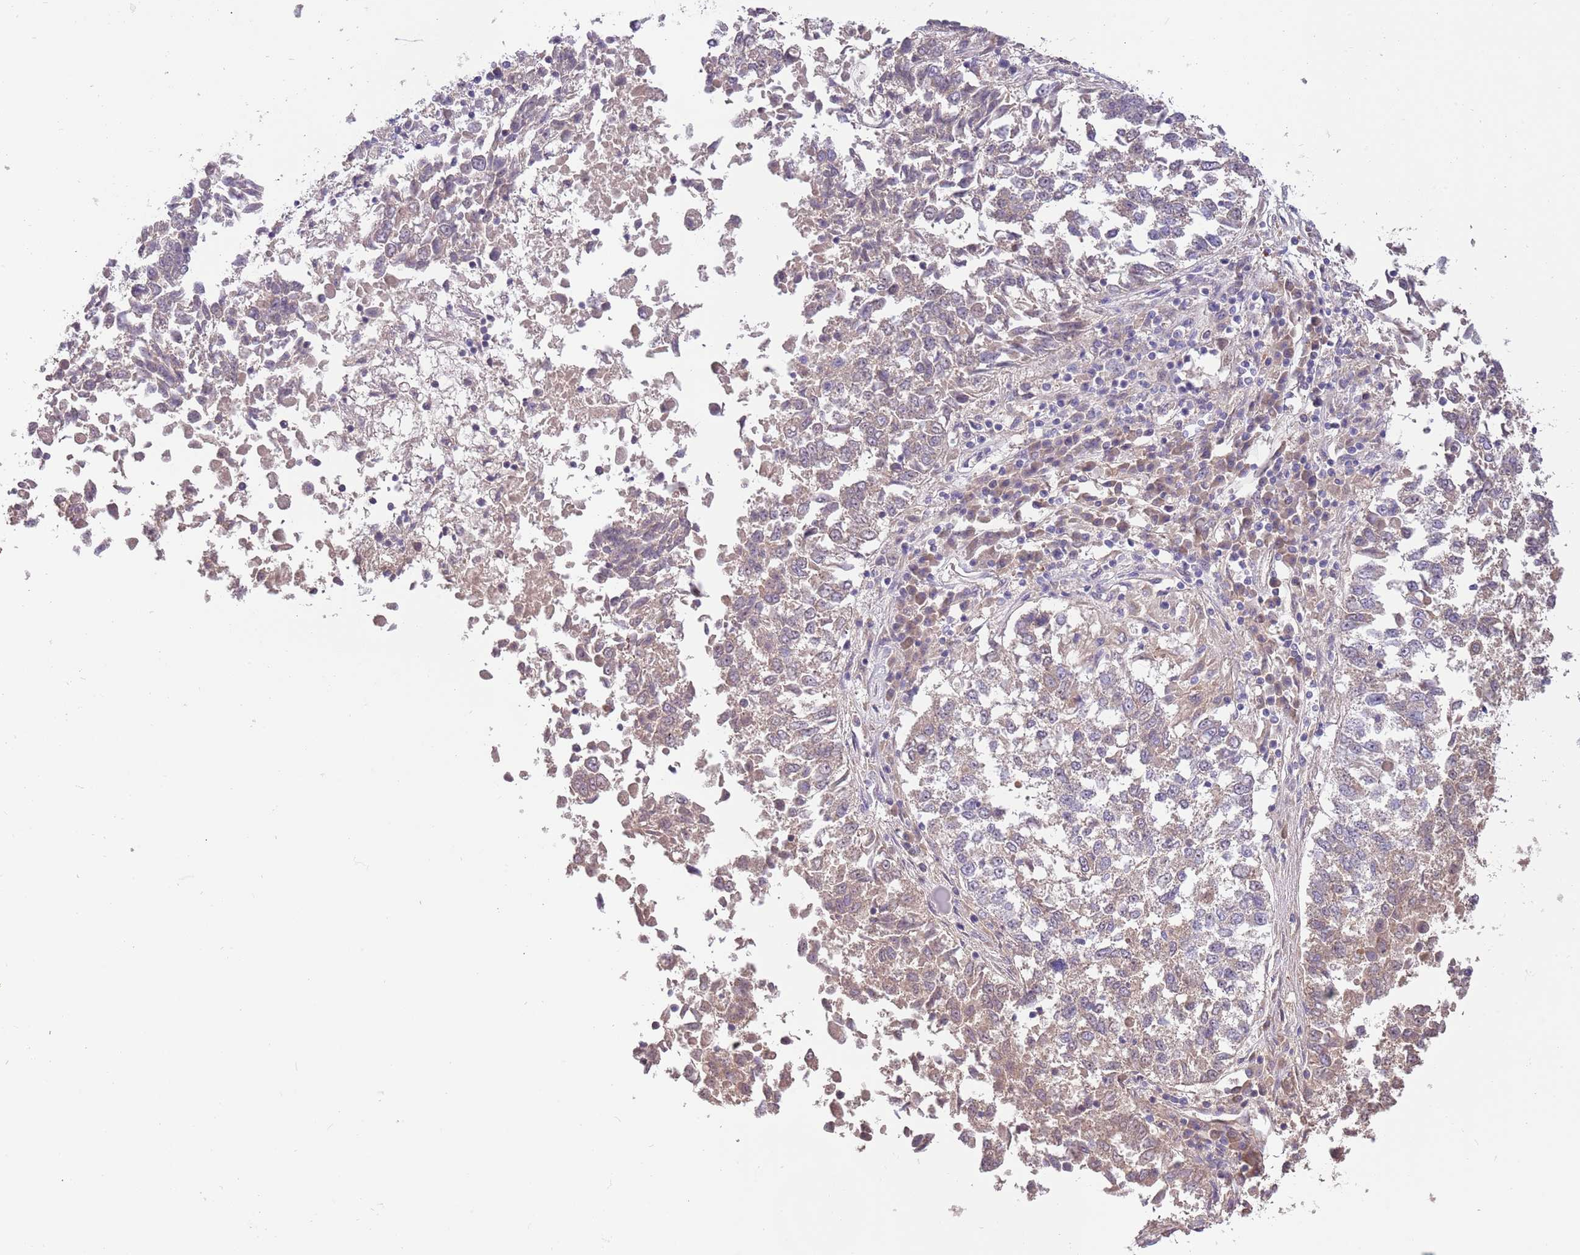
{"staining": {"intensity": "negative", "quantity": "none", "location": "none"}, "tissue": "lung cancer", "cell_type": "Tumor cells", "image_type": "cancer", "snomed": [{"axis": "morphology", "description": "Squamous cell carcinoma, NOS"}, {"axis": "topography", "description": "Lung"}], "caption": "The histopathology image shows no staining of tumor cells in squamous cell carcinoma (lung). Brightfield microscopy of immunohistochemistry (IHC) stained with DAB (brown) and hematoxylin (blue), captured at high magnification.", "gene": "CABYR", "patient": {"sex": "male", "age": 73}}